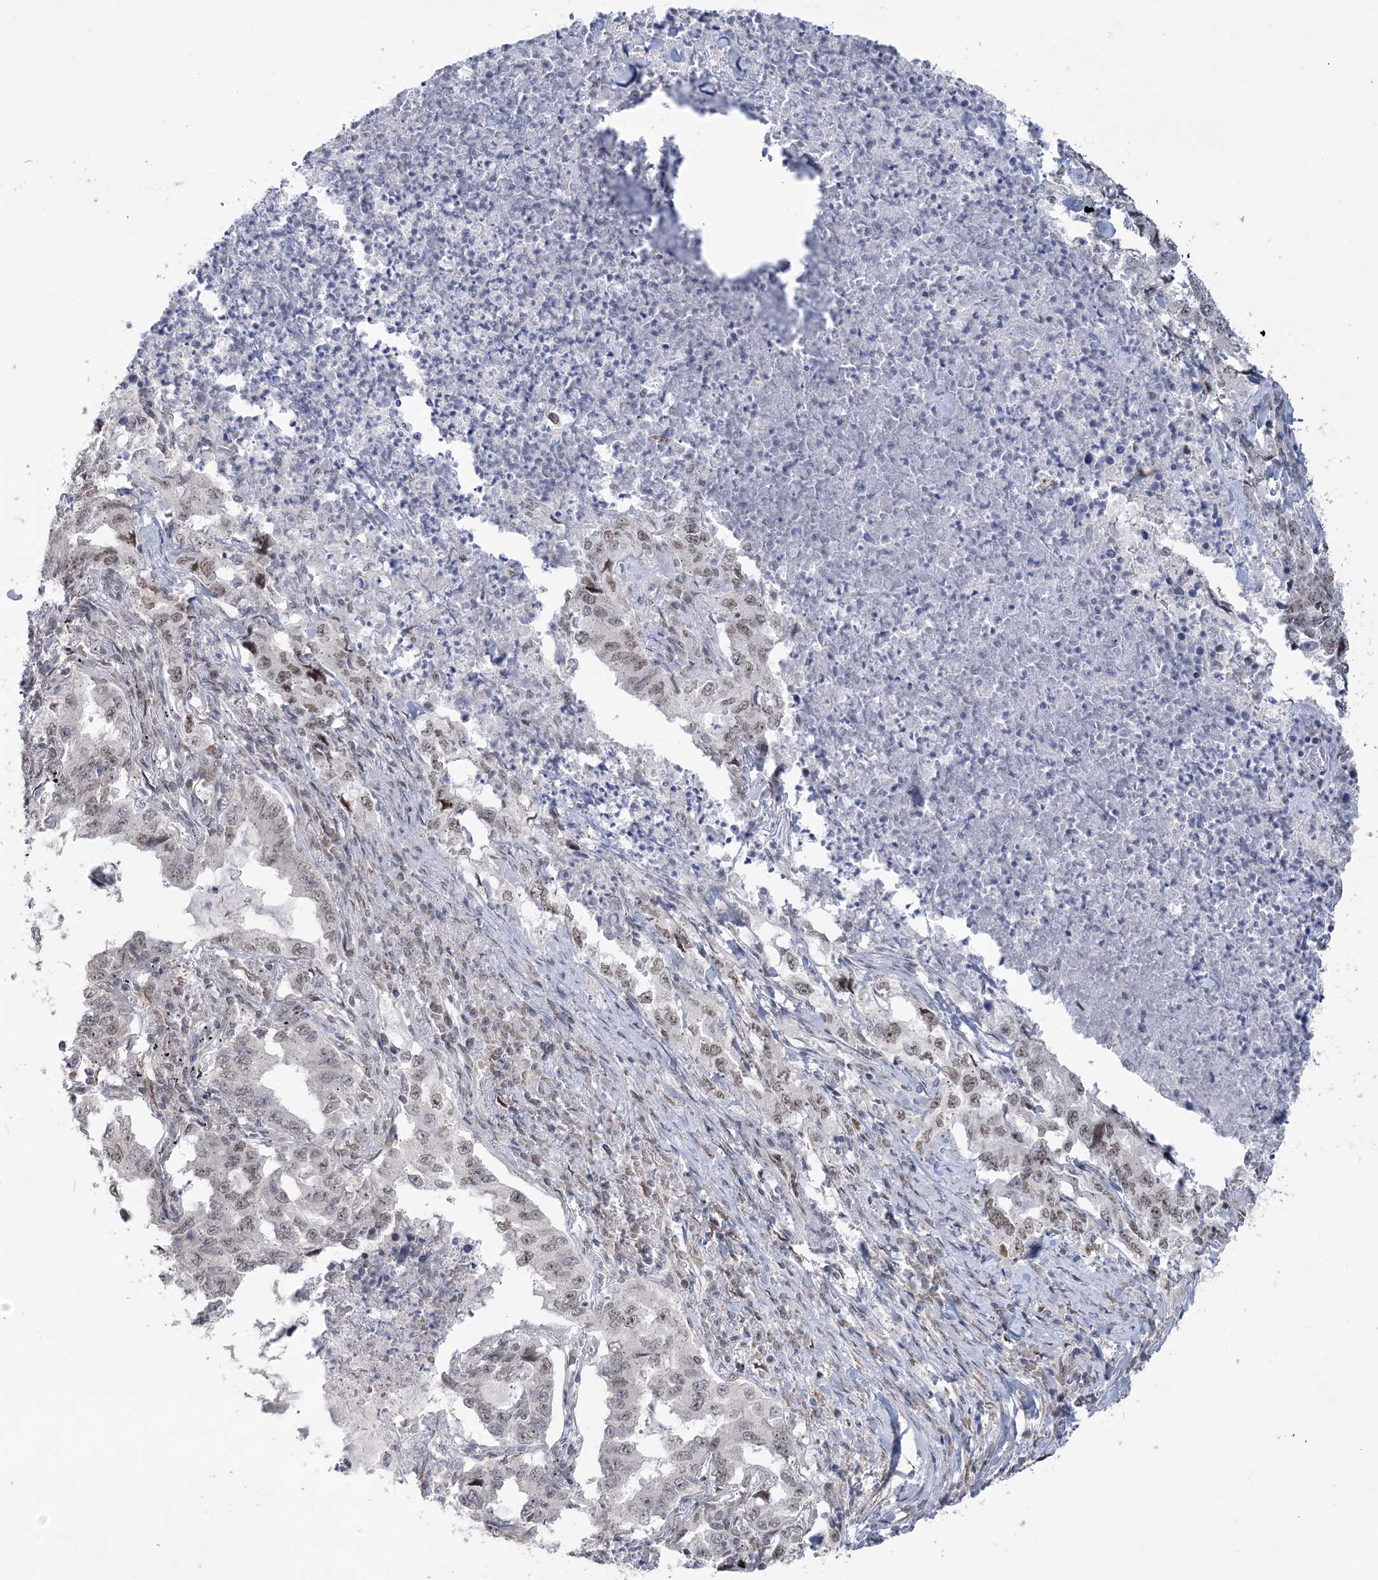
{"staining": {"intensity": "moderate", "quantity": "<25%", "location": "nuclear"}, "tissue": "lung cancer", "cell_type": "Tumor cells", "image_type": "cancer", "snomed": [{"axis": "morphology", "description": "Adenocarcinoma, NOS"}, {"axis": "topography", "description": "Lung"}], "caption": "About <25% of tumor cells in human lung cancer (adenocarcinoma) reveal moderate nuclear protein expression as visualized by brown immunohistochemical staining.", "gene": "WAC", "patient": {"sex": "female", "age": 51}}